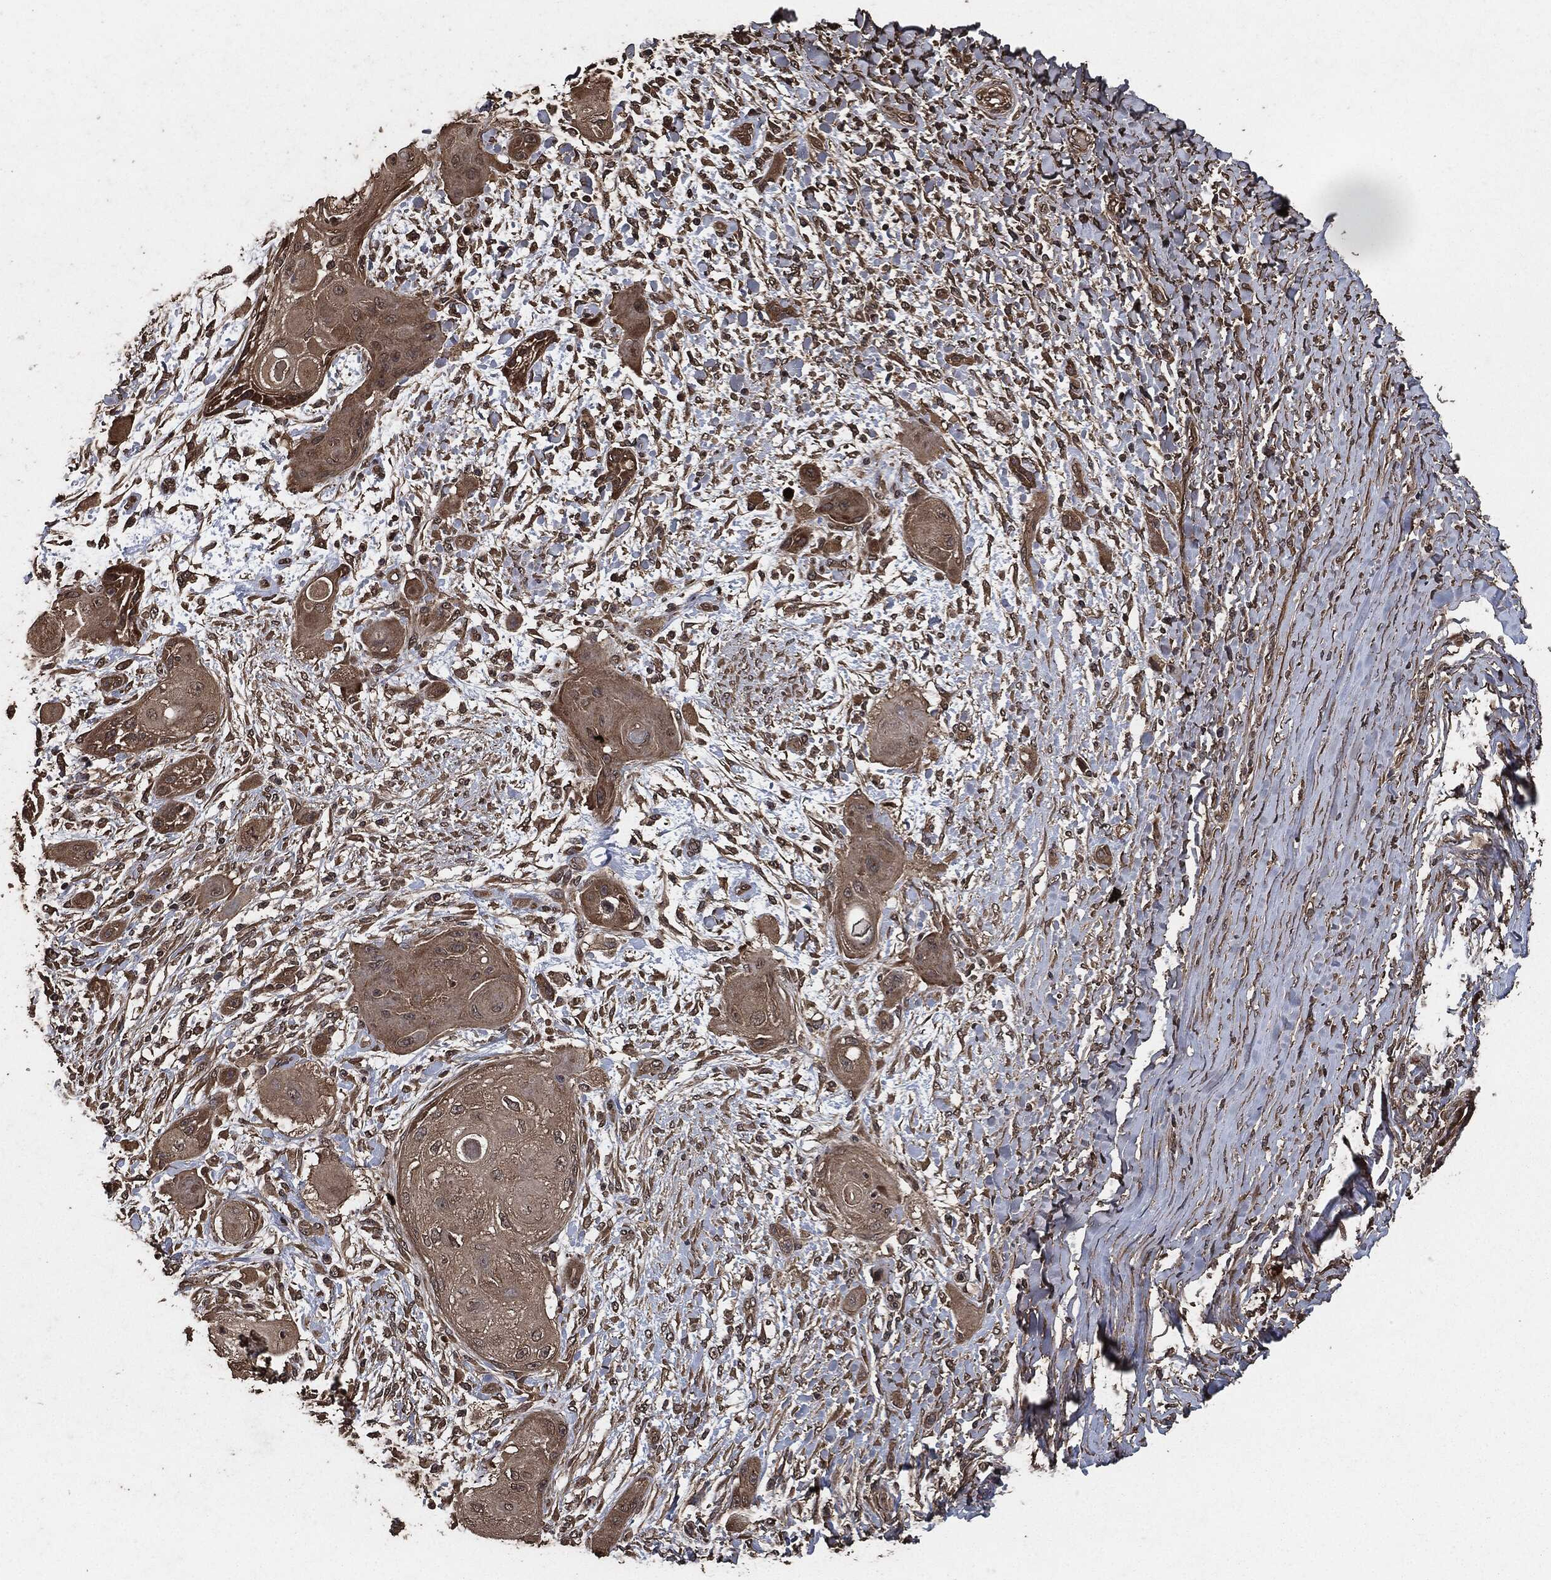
{"staining": {"intensity": "moderate", "quantity": ">75%", "location": "cytoplasmic/membranous"}, "tissue": "skin cancer", "cell_type": "Tumor cells", "image_type": "cancer", "snomed": [{"axis": "morphology", "description": "Squamous cell carcinoma, NOS"}, {"axis": "topography", "description": "Skin"}], "caption": "Brown immunohistochemical staining in squamous cell carcinoma (skin) reveals moderate cytoplasmic/membranous expression in approximately >75% of tumor cells.", "gene": "AKT1S1", "patient": {"sex": "male", "age": 62}}